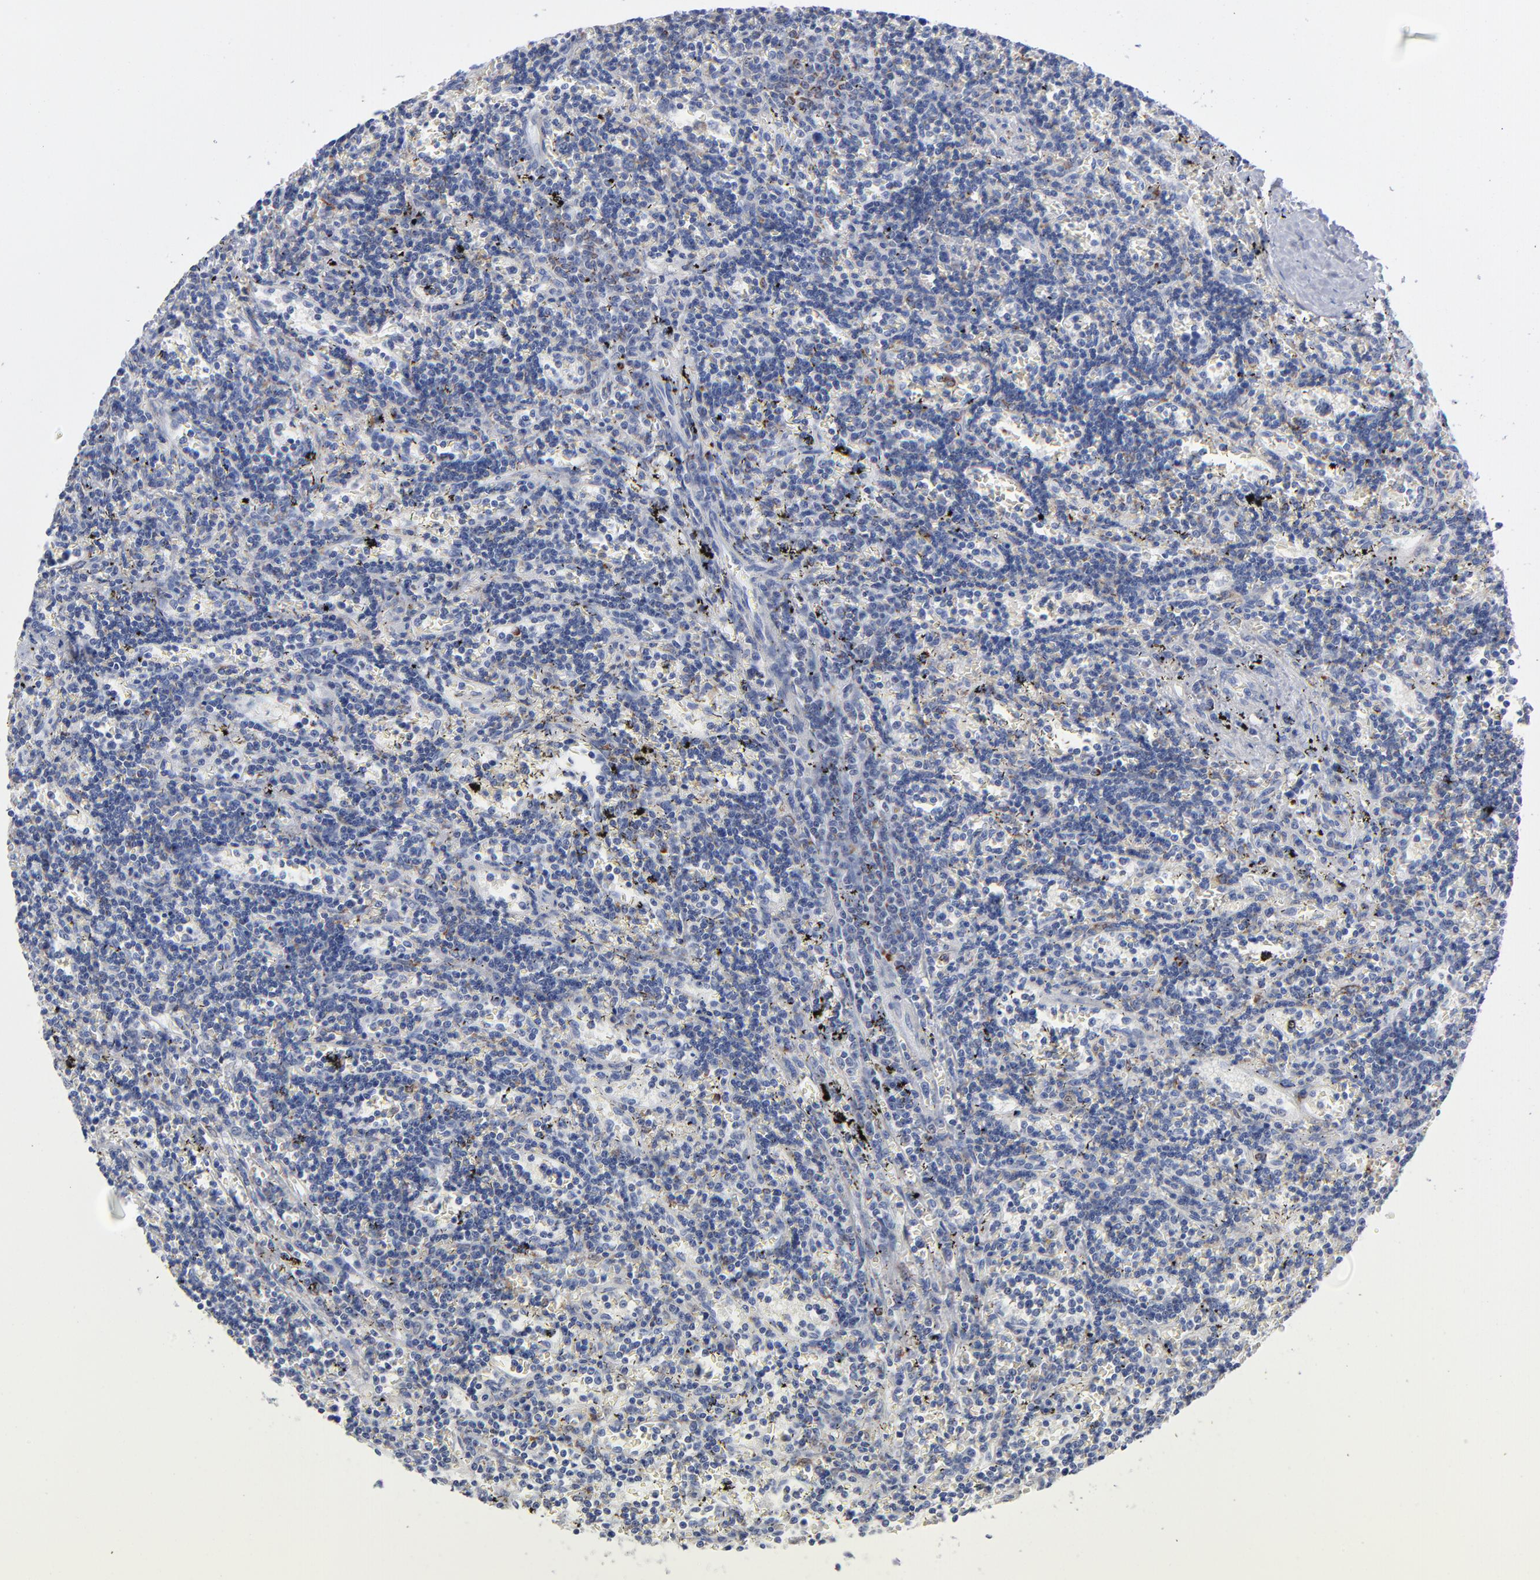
{"staining": {"intensity": "moderate", "quantity": "<25%", "location": "cytoplasmic/membranous"}, "tissue": "lymphoma", "cell_type": "Tumor cells", "image_type": "cancer", "snomed": [{"axis": "morphology", "description": "Malignant lymphoma, non-Hodgkin's type, Low grade"}, {"axis": "topography", "description": "Spleen"}], "caption": "Protein expression analysis of human lymphoma reveals moderate cytoplasmic/membranous staining in approximately <25% of tumor cells.", "gene": "CHCHD10", "patient": {"sex": "male", "age": 60}}